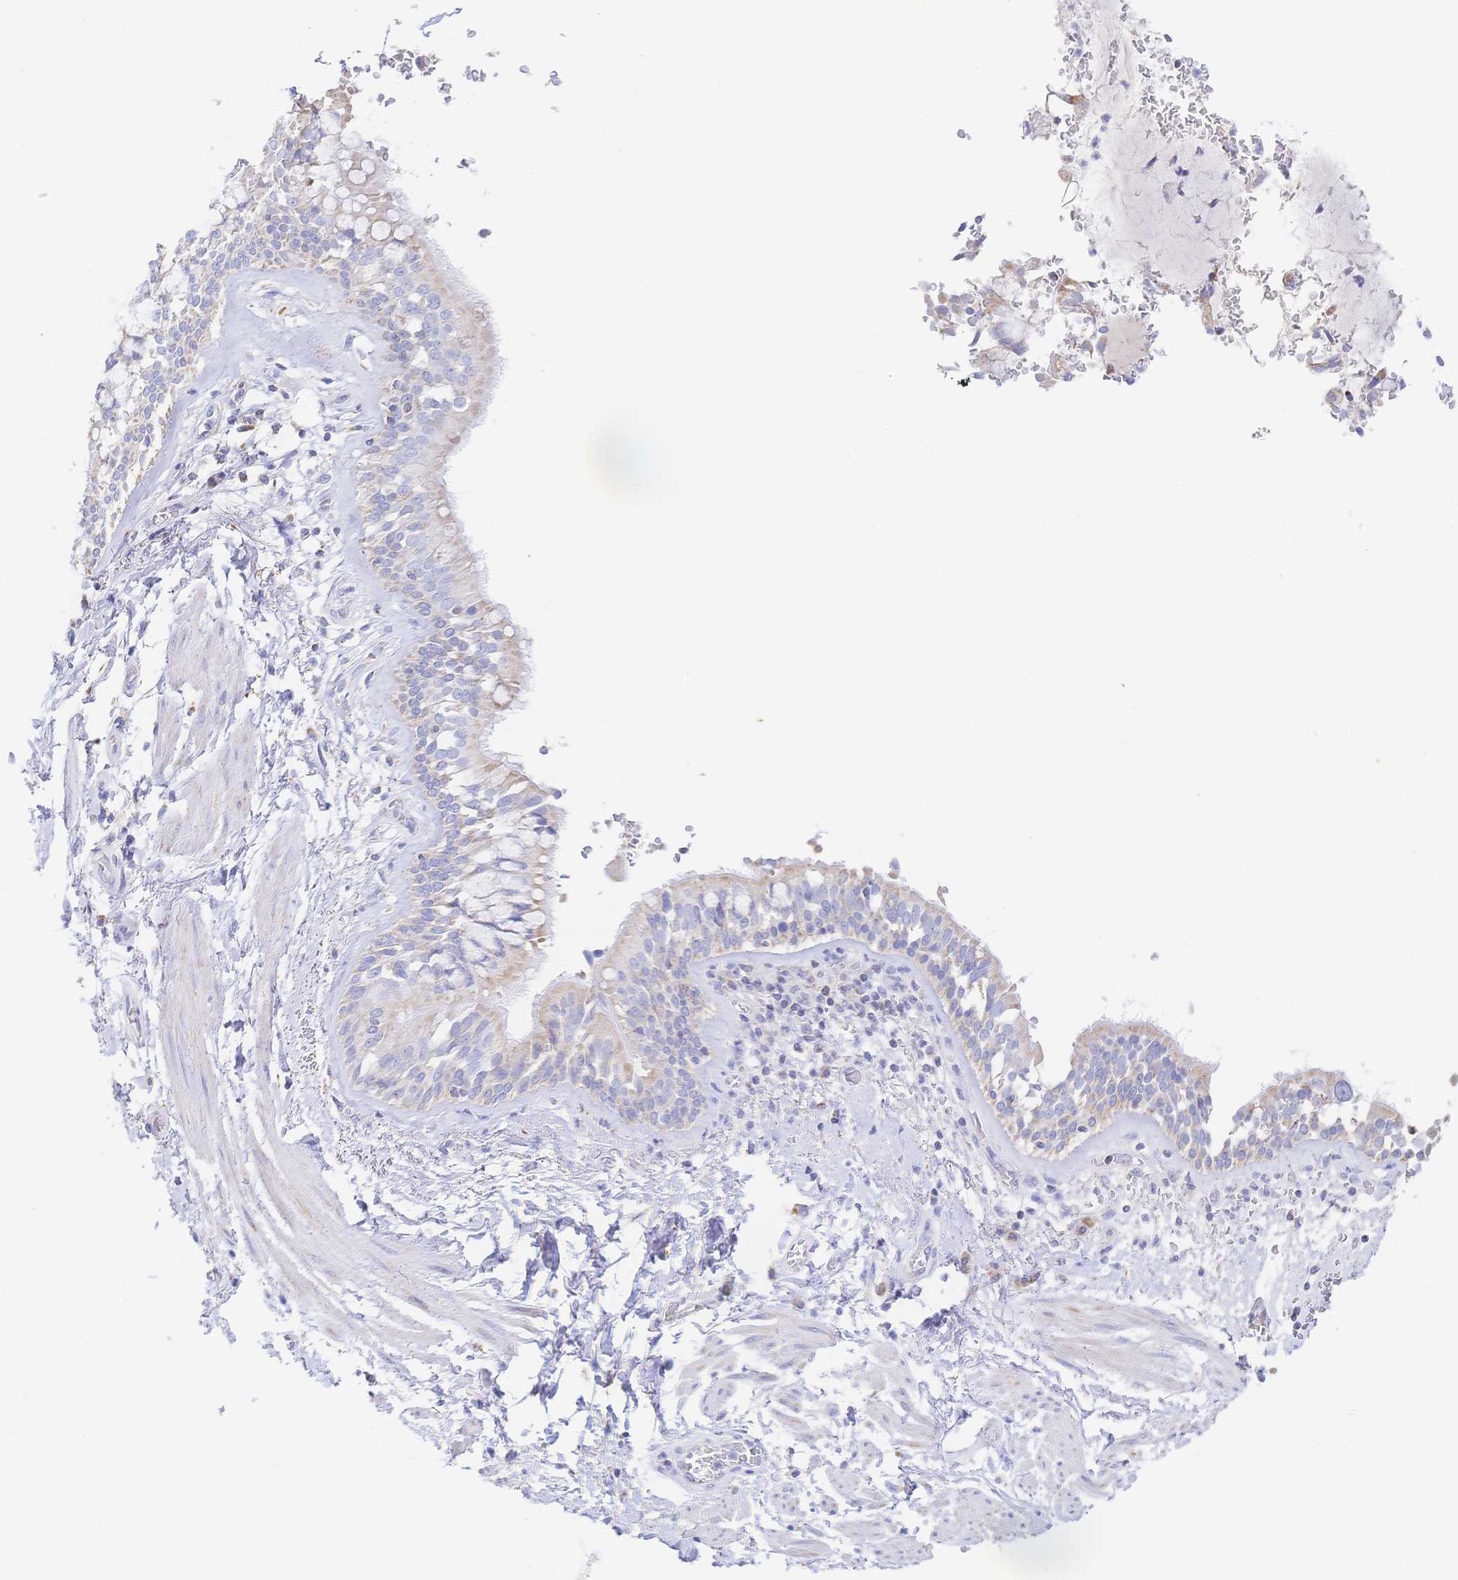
{"staining": {"intensity": "negative", "quantity": "none", "location": "none"}, "tissue": "adipose tissue", "cell_type": "Adipocytes", "image_type": "normal", "snomed": [{"axis": "morphology", "description": "Normal tissue, NOS"}, {"axis": "morphology", "description": "Degeneration, NOS"}, {"axis": "topography", "description": "Cartilage tissue"}, {"axis": "topography", "description": "Lung"}], "caption": "Histopathology image shows no significant protein expression in adipocytes of normal adipose tissue. Nuclei are stained in blue.", "gene": "SYNGR4", "patient": {"sex": "female", "age": 61}}